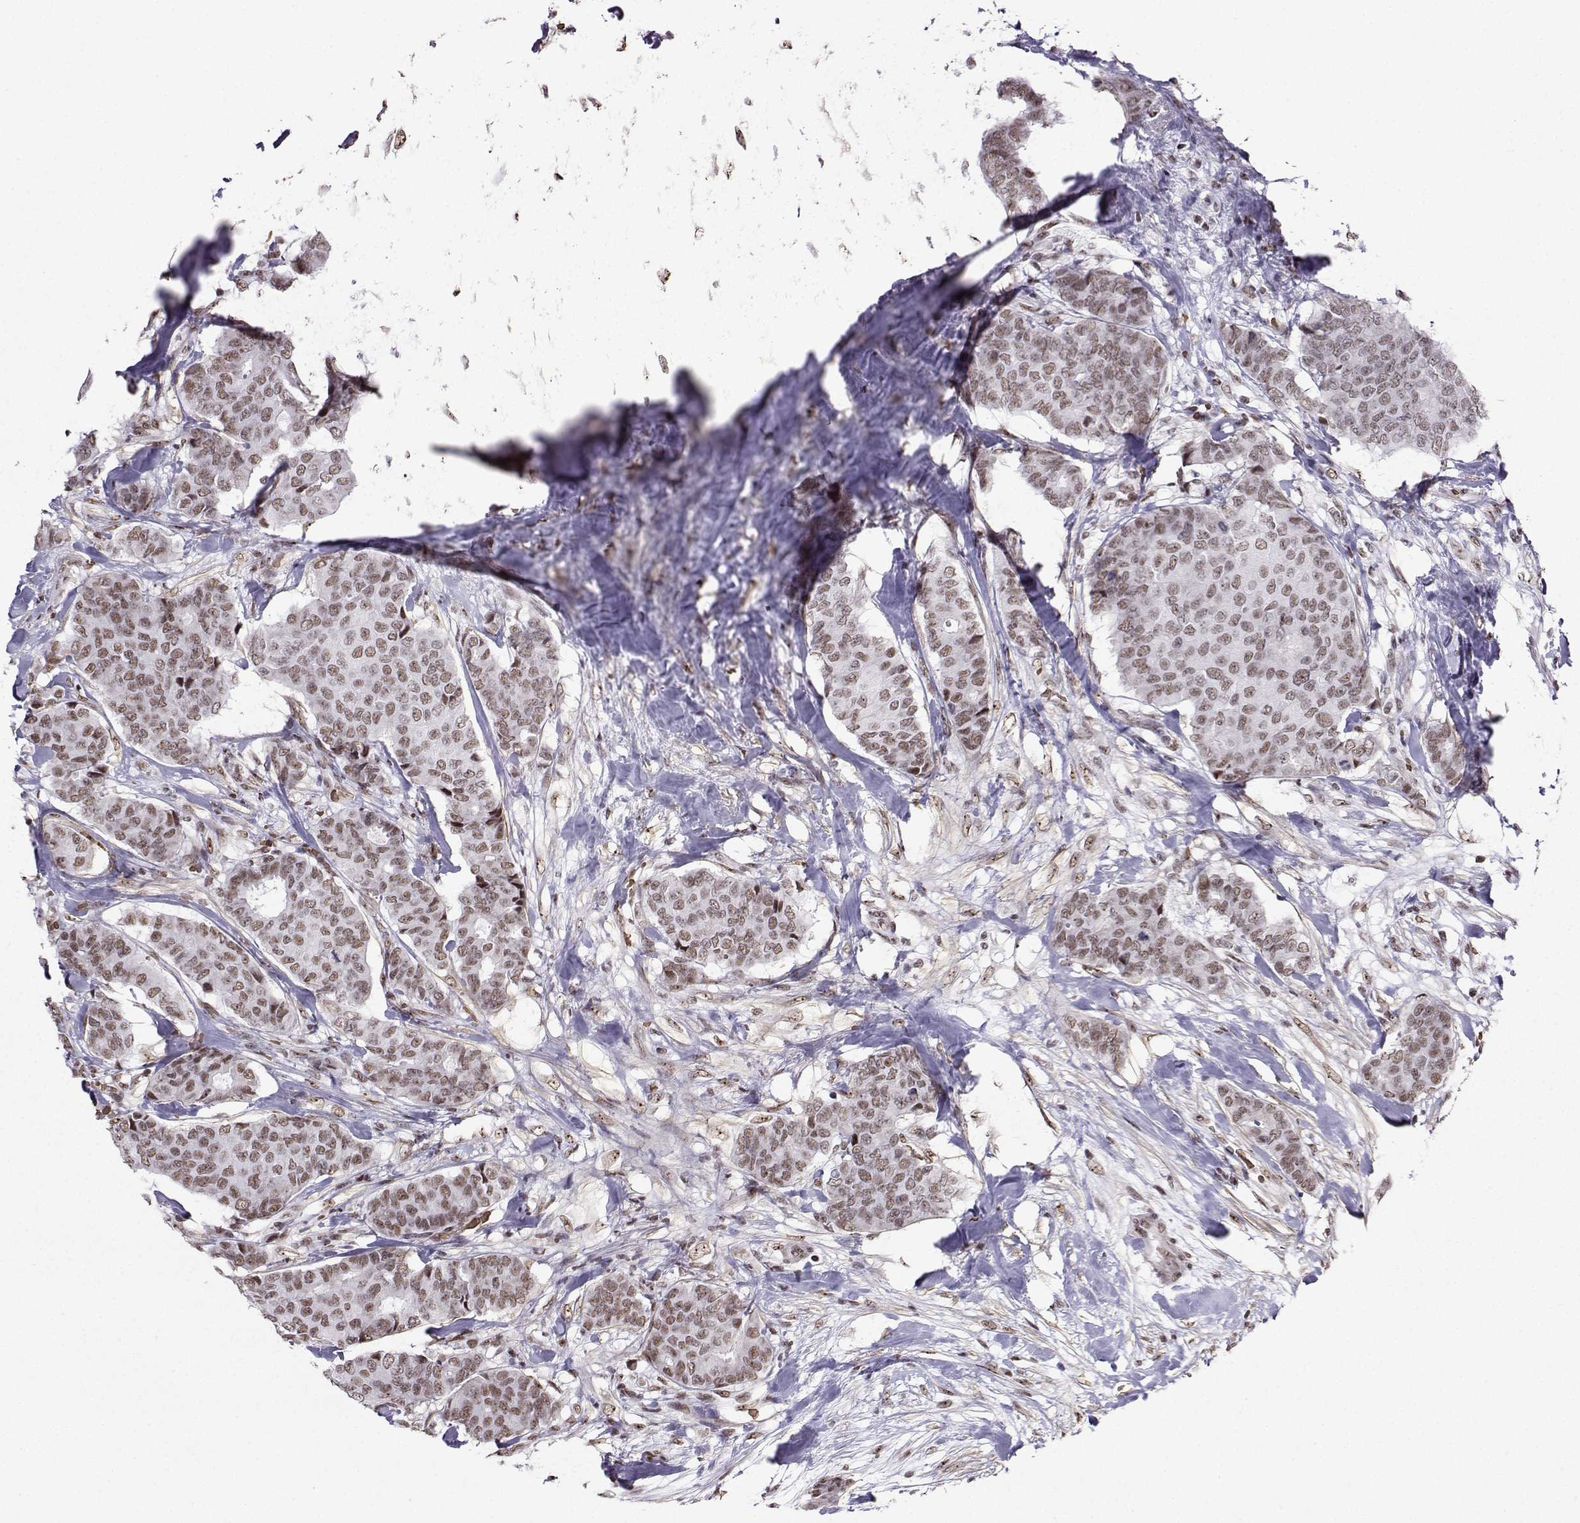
{"staining": {"intensity": "moderate", "quantity": ">75%", "location": "nuclear"}, "tissue": "breast cancer", "cell_type": "Tumor cells", "image_type": "cancer", "snomed": [{"axis": "morphology", "description": "Duct carcinoma"}, {"axis": "topography", "description": "Breast"}], "caption": "Protein analysis of breast cancer tissue displays moderate nuclear positivity in approximately >75% of tumor cells. (DAB (3,3'-diaminobenzidine) = brown stain, brightfield microscopy at high magnification).", "gene": "CCNK", "patient": {"sex": "female", "age": 75}}